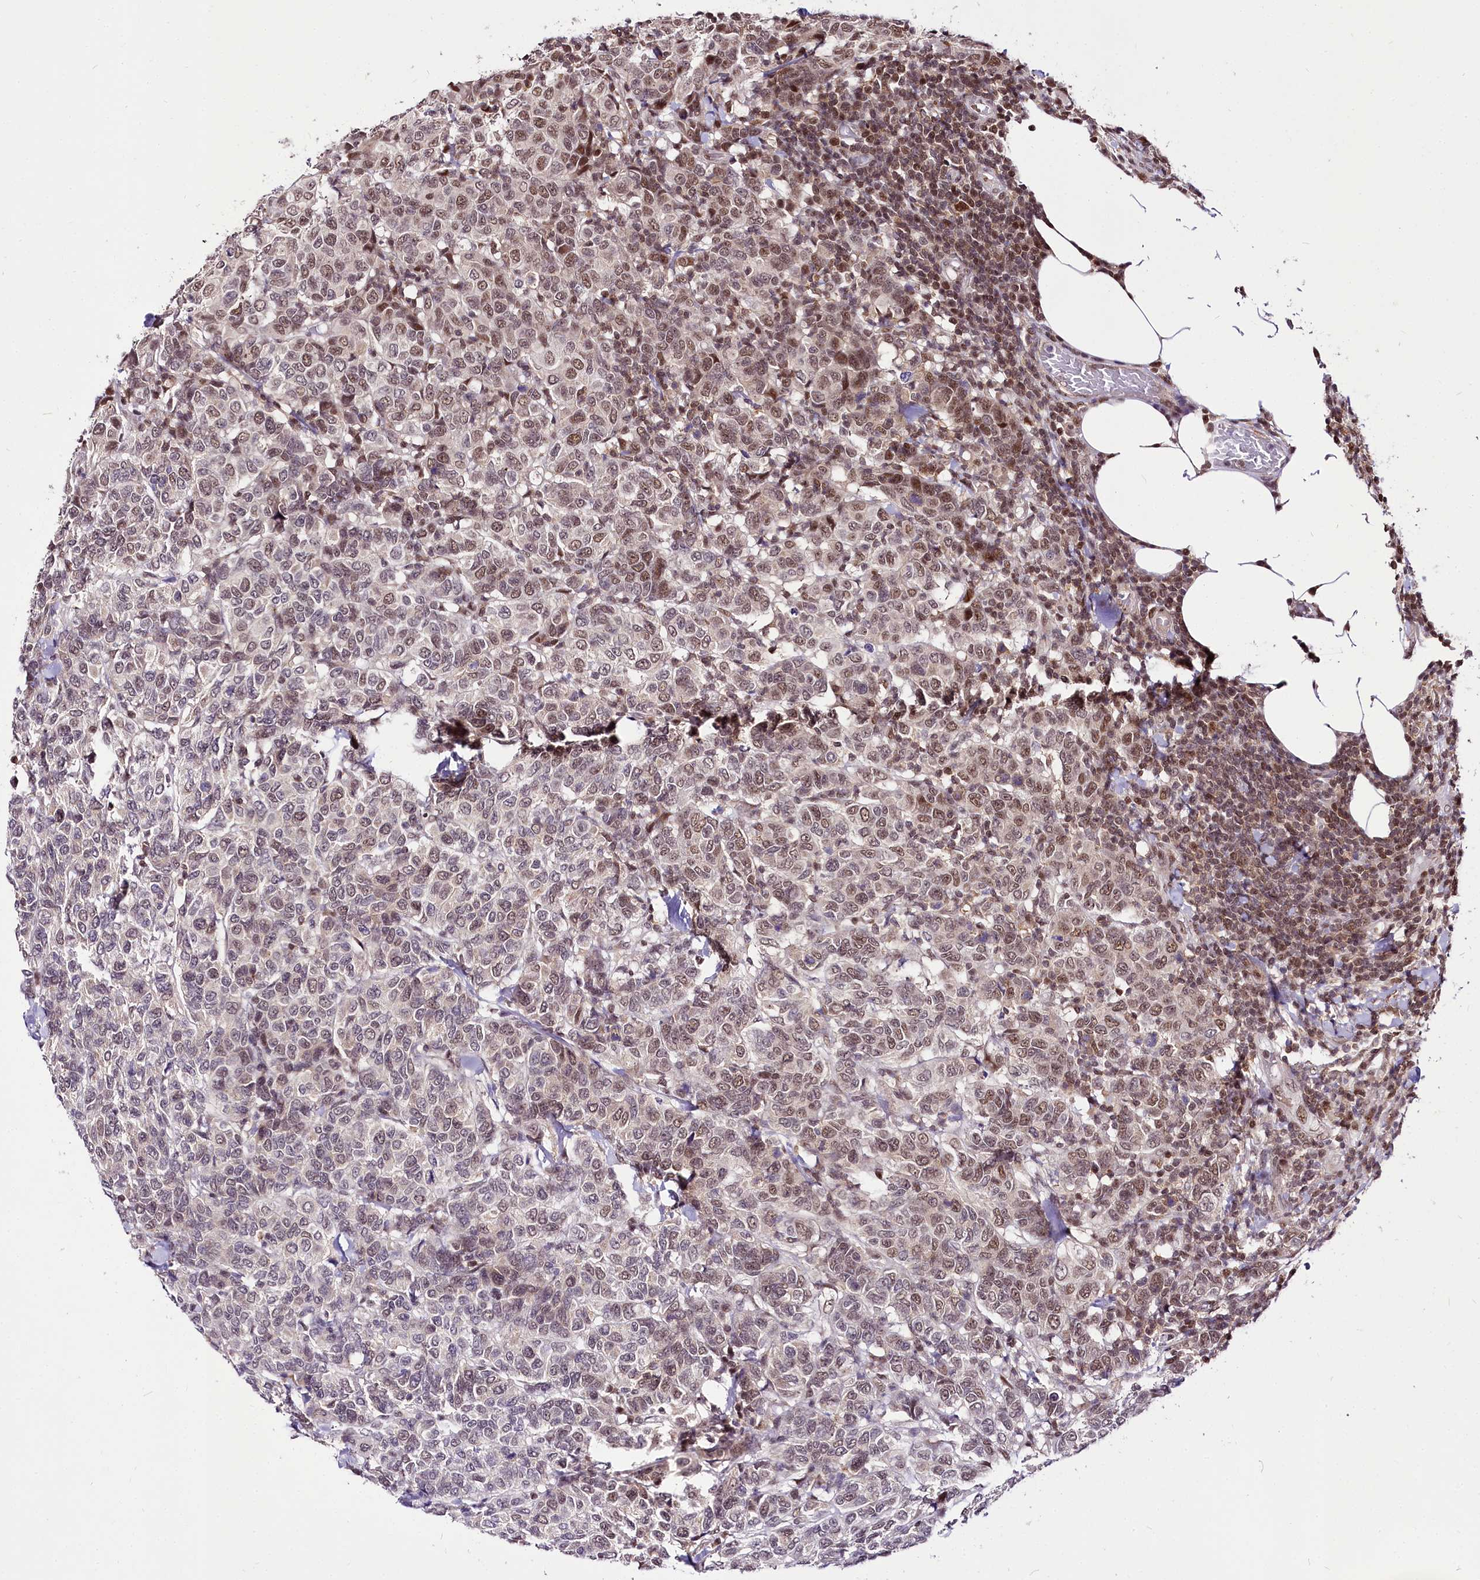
{"staining": {"intensity": "weak", "quantity": "25%-75%", "location": "nuclear"}, "tissue": "breast cancer", "cell_type": "Tumor cells", "image_type": "cancer", "snomed": [{"axis": "morphology", "description": "Duct carcinoma"}, {"axis": "topography", "description": "Breast"}], "caption": "Human breast intraductal carcinoma stained with a brown dye shows weak nuclear positive staining in approximately 25%-75% of tumor cells.", "gene": "POLA2", "patient": {"sex": "female", "age": 55}}